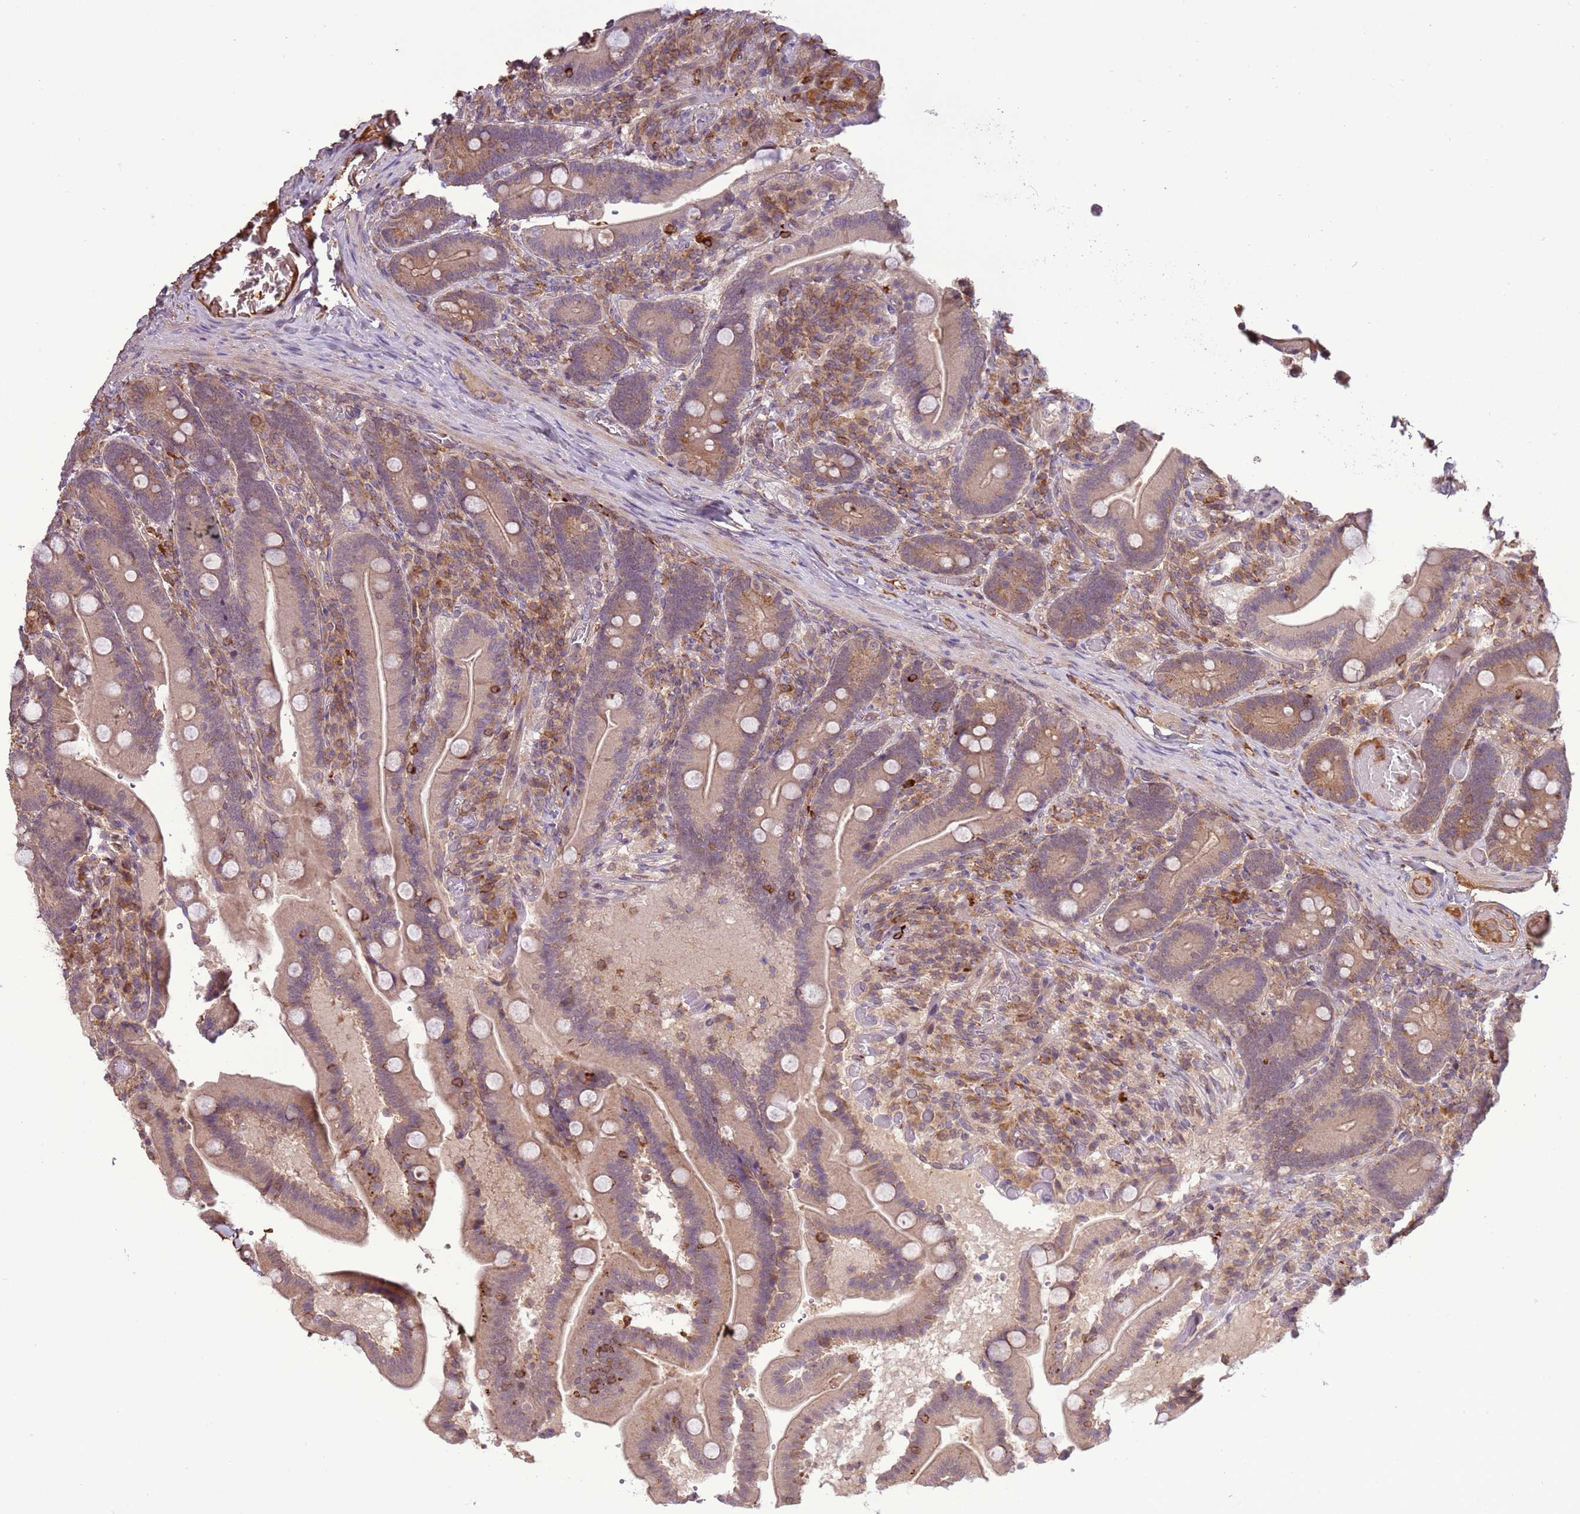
{"staining": {"intensity": "weak", "quantity": "25%-75%", "location": "cytoplasmic/membranous"}, "tissue": "duodenum", "cell_type": "Glandular cells", "image_type": "normal", "snomed": [{"axis": "morphology", "description": "Normal tissue, NOS"}, {"axis": "topography", "description": "Duodenum"}], "caption": "Normal duodenum was stained to show a protein in brown. There is low levels of weak cytoplasmic/membranous expression in approximately 25%-75% of glandular cells. The protein is shown in brown color, while the nuclei are stained blue.", "gene": "ZNF624", "patient": {"sex": "female", "age": 62}}